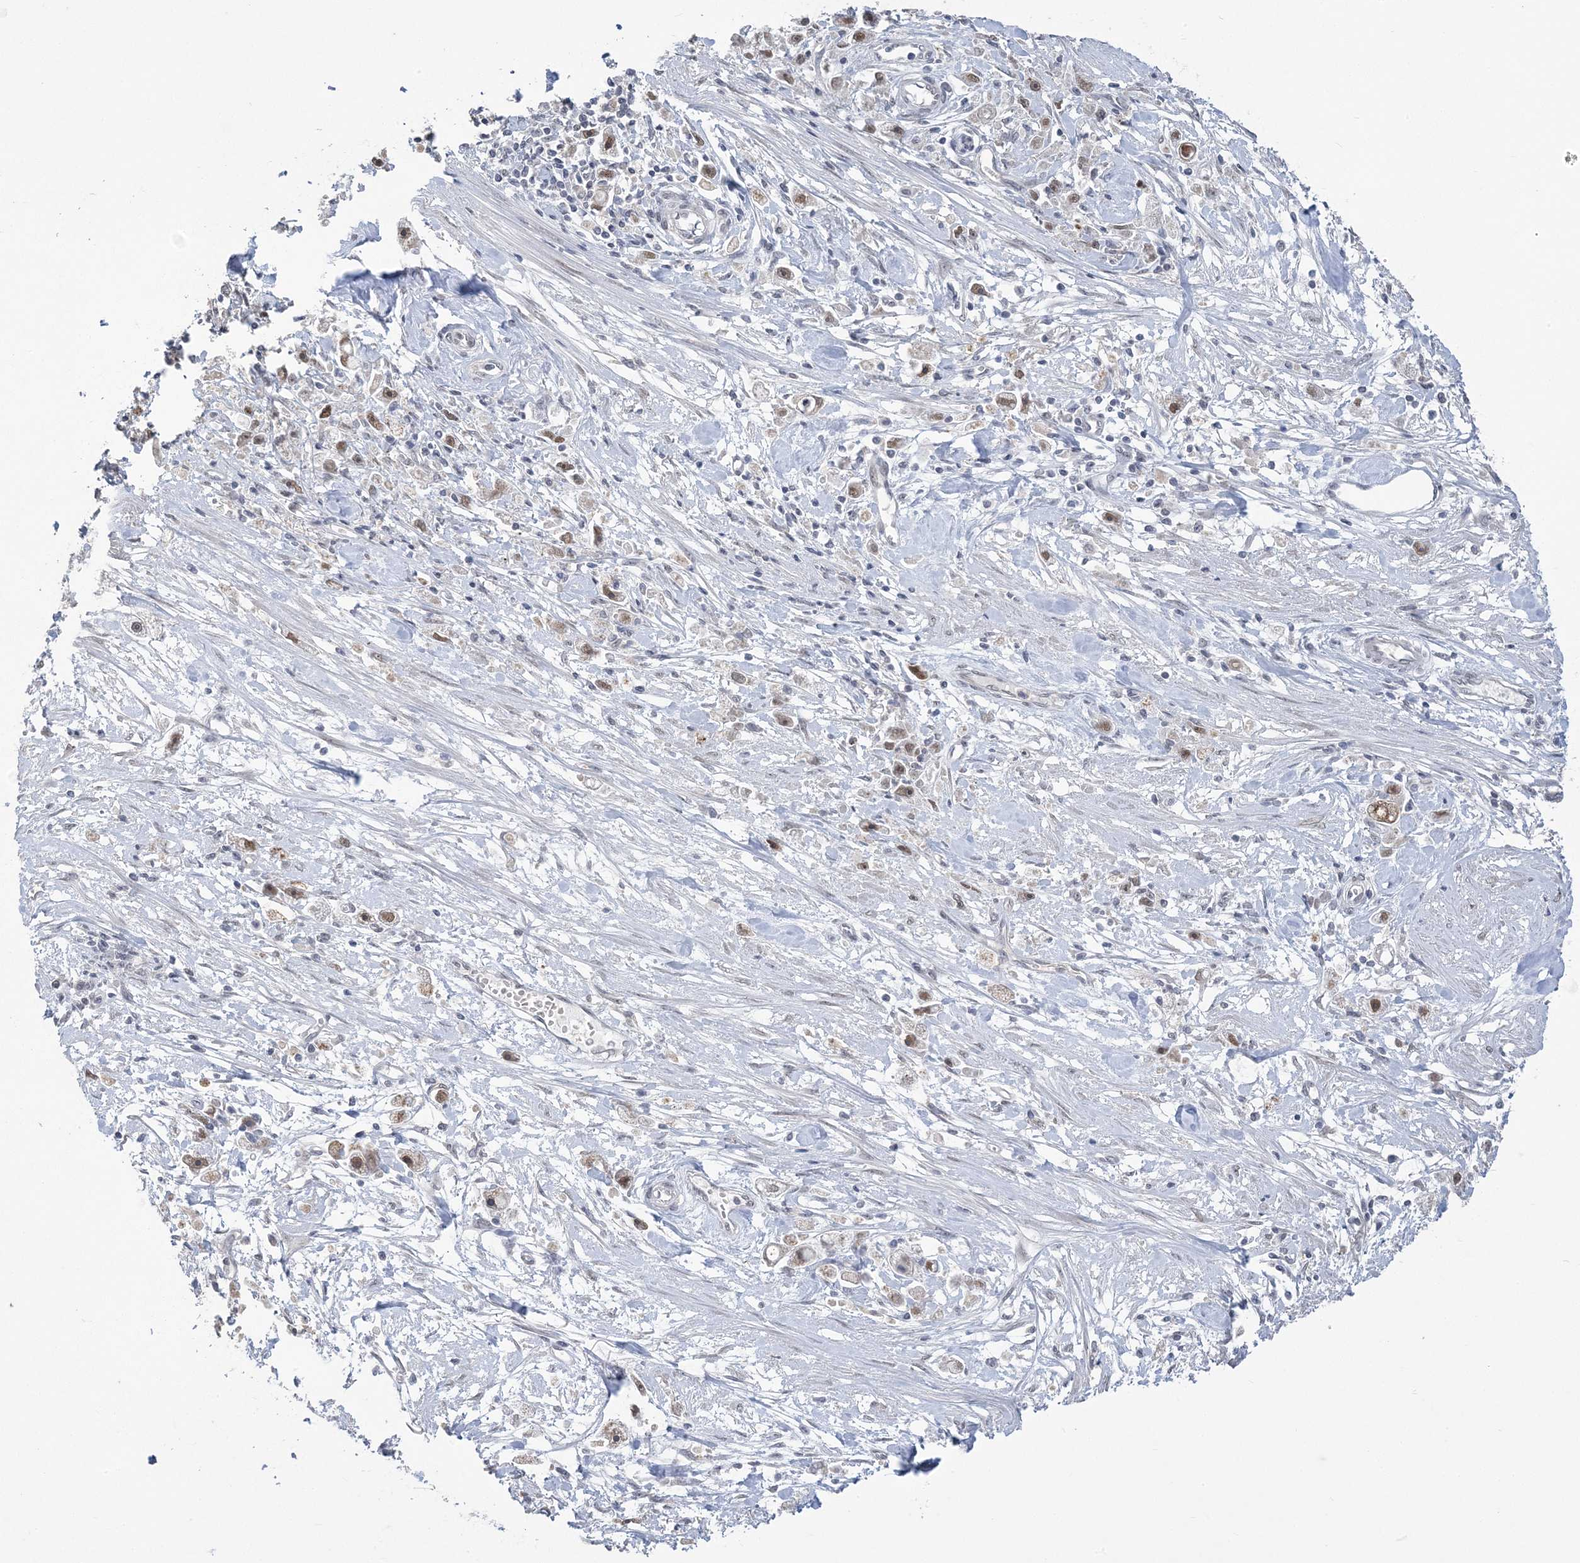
{"staining": {"intensity": "moderate", "quantity": ">75%", "location": "nuclear"}, "tissue": "stomach cancer", "cell_type": "Tumor cells", "image_type": "cancer", "snomed": [{"axis": "morphology", "description": "Adenocarcinoma, NOS"}, {"axis": "topography", "description": "Stomach"}], "caption": "Brown immunohistochemical staining in human adenocarcinoma (stomach) exhibits moderate nuclear expression in about >75% of tumor cells.", "gene": "ZBTB7A", "patient": {"sex": "female", "age": 59}}